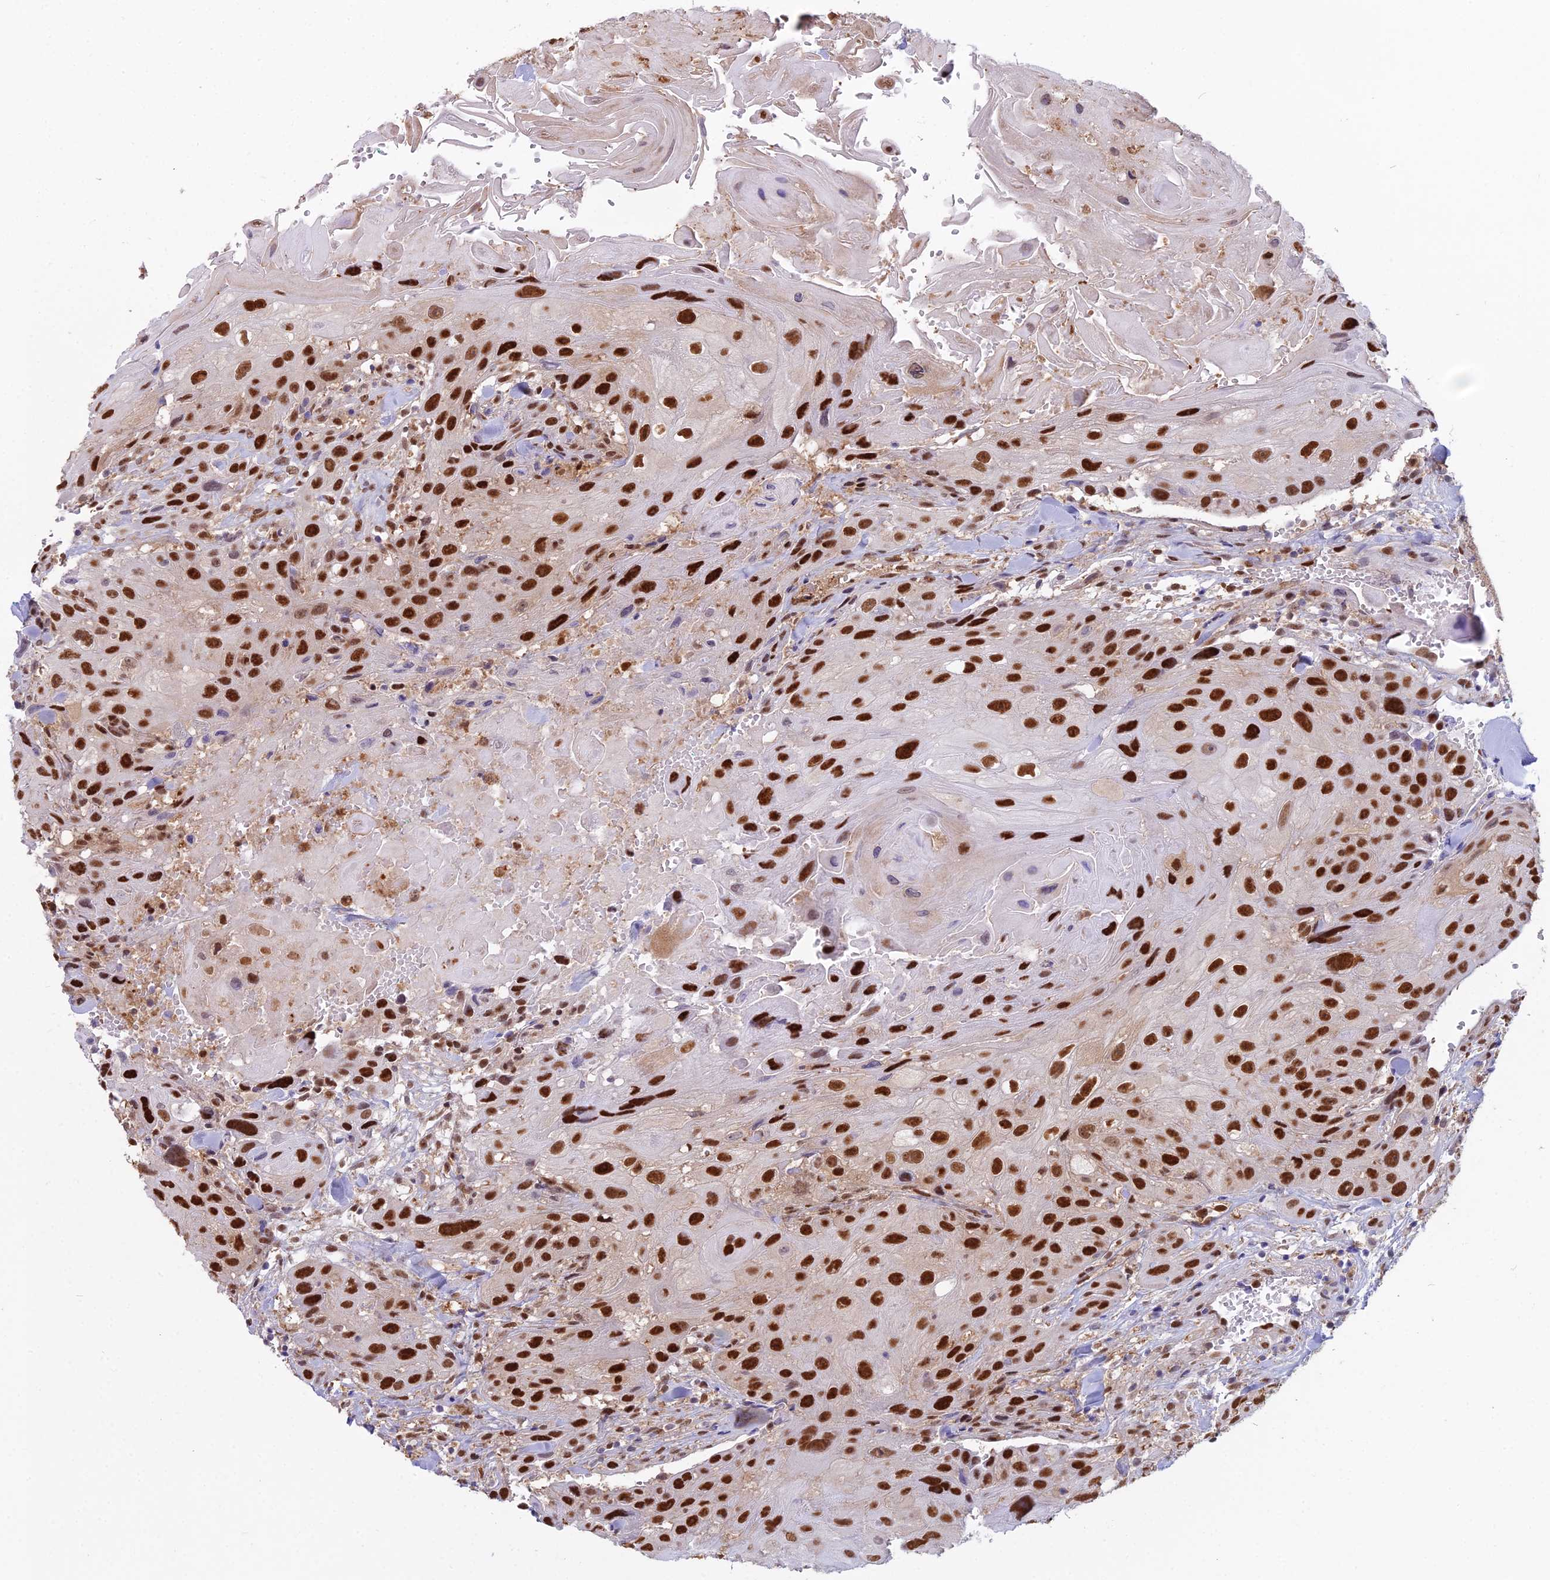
{"staining": {"intensity": "strong", "quantity": ">75%", "location": "nuclear"}, "tissue": "head and neck cancer", "cell_type": "Tumor cells", "image_type": "cancer", "snomed": [{"axis": "morphology", "description": "Squamous cell carcinoma, NOS"}, {"axis": "topography", "description": "Head-Neck"}], "caption": "IHC (DAB (3,3'-diaminobenzidine)) staining of squamous cell carcinoma (head and neck) exhibits strong nuclear protein positivity in about >75% of tumor cells.", "gene": "NPEPL1", "patient": {"sex": "male", "age": 81}}